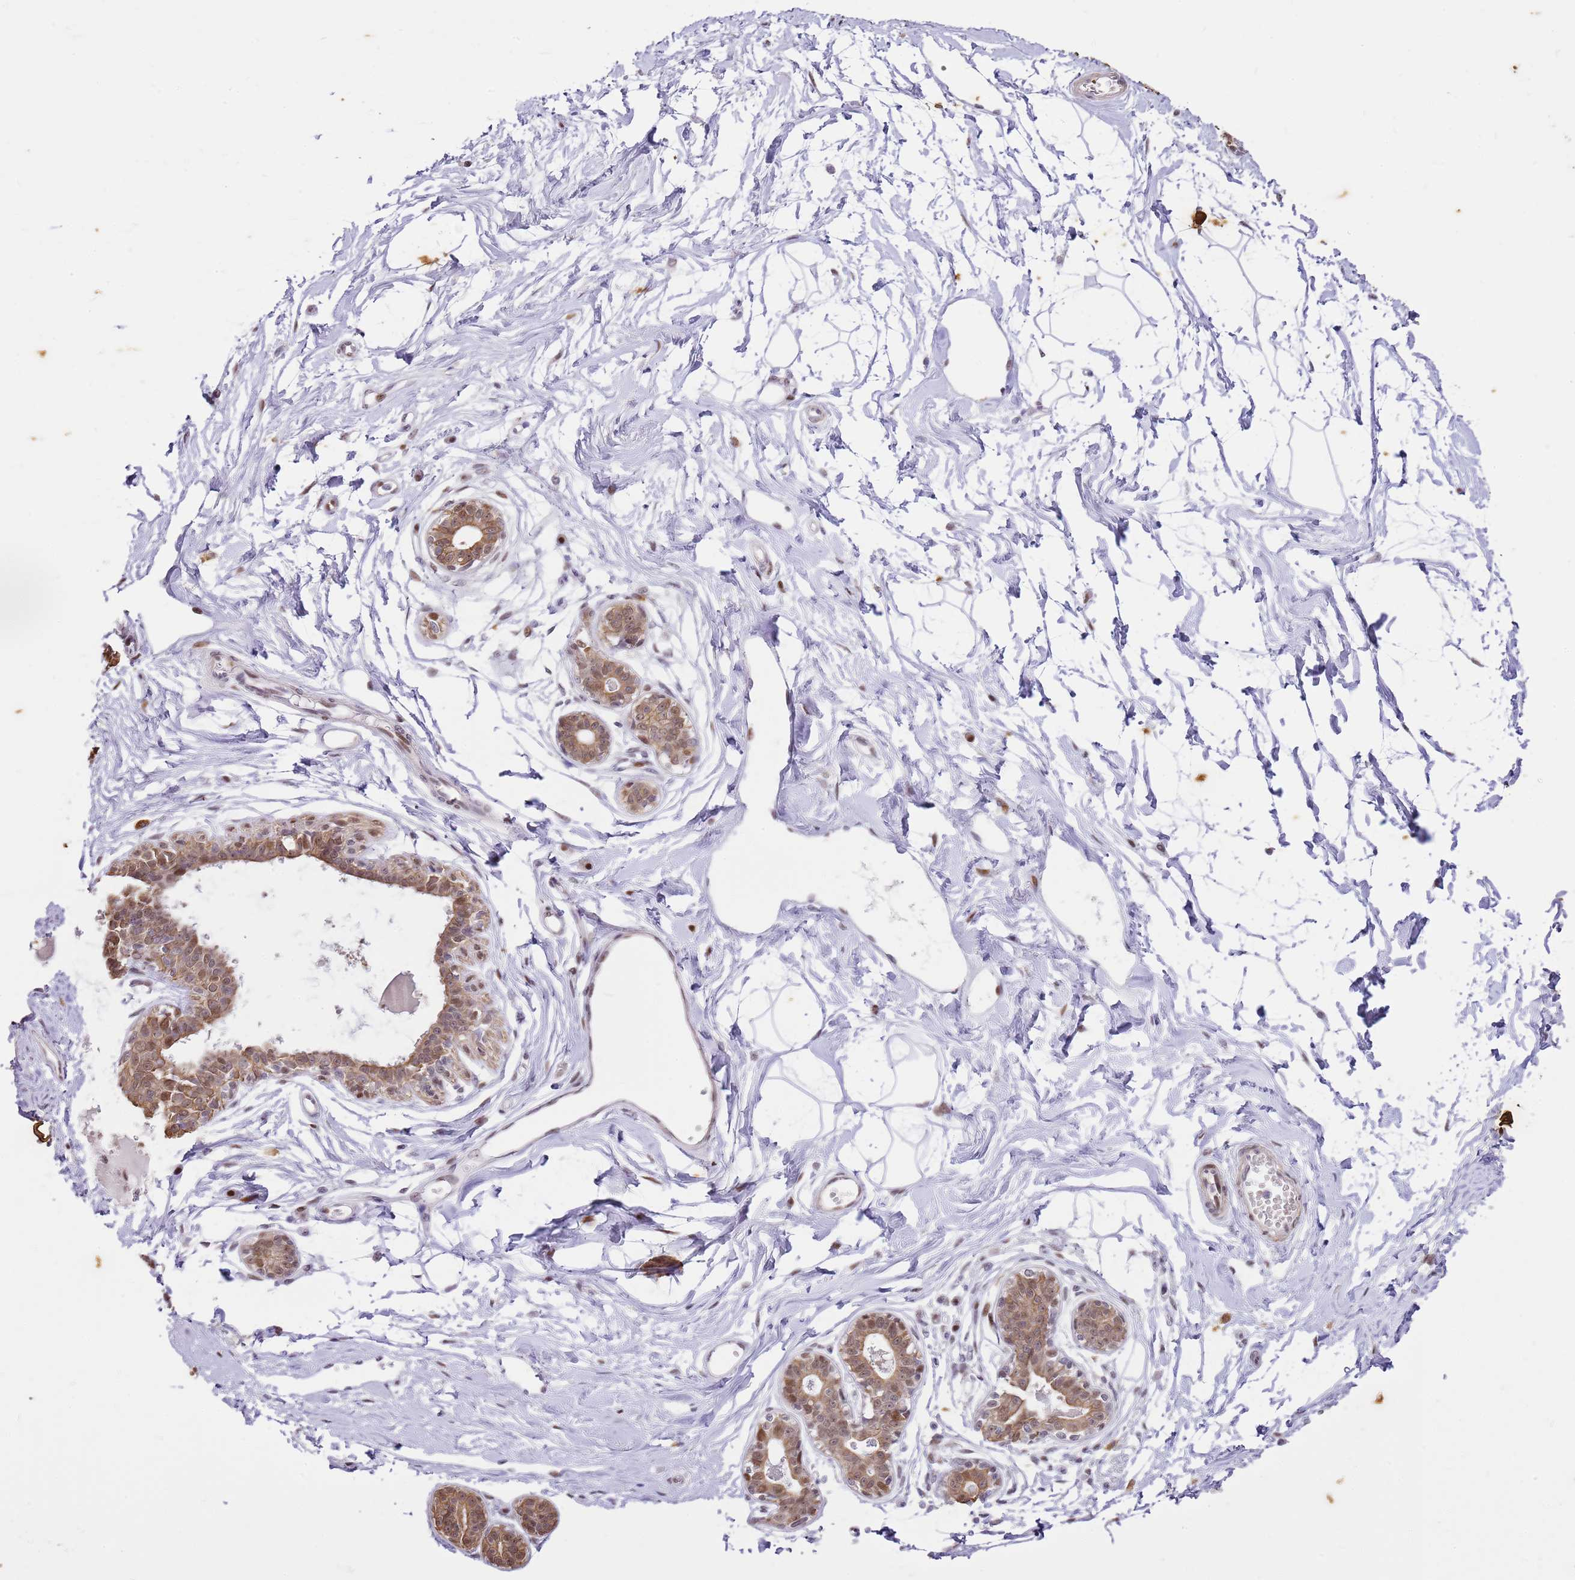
{"staining": {"intensity": "negative", "quantity": "none", "location": "none"}, "tissue": "breast", "cell_type": "Adipocytes", "image_type": "normal", "snomed": [{"axis": "morphology", "description": "Normal tissue, NOS"}, {"axis": "topography", "description": "Breast"}], "caption": "IHC photomicrograph of unremarkable breast: human breast stained with DAB demonstrates no significant protein expression in adipocytes. Brightfield microscopy of IHC stained with DAB (brown) and hematoxylin (blue), captured at high magnification.", "gene": "RFK", "patient": {"sex": "female", "age": 45}}